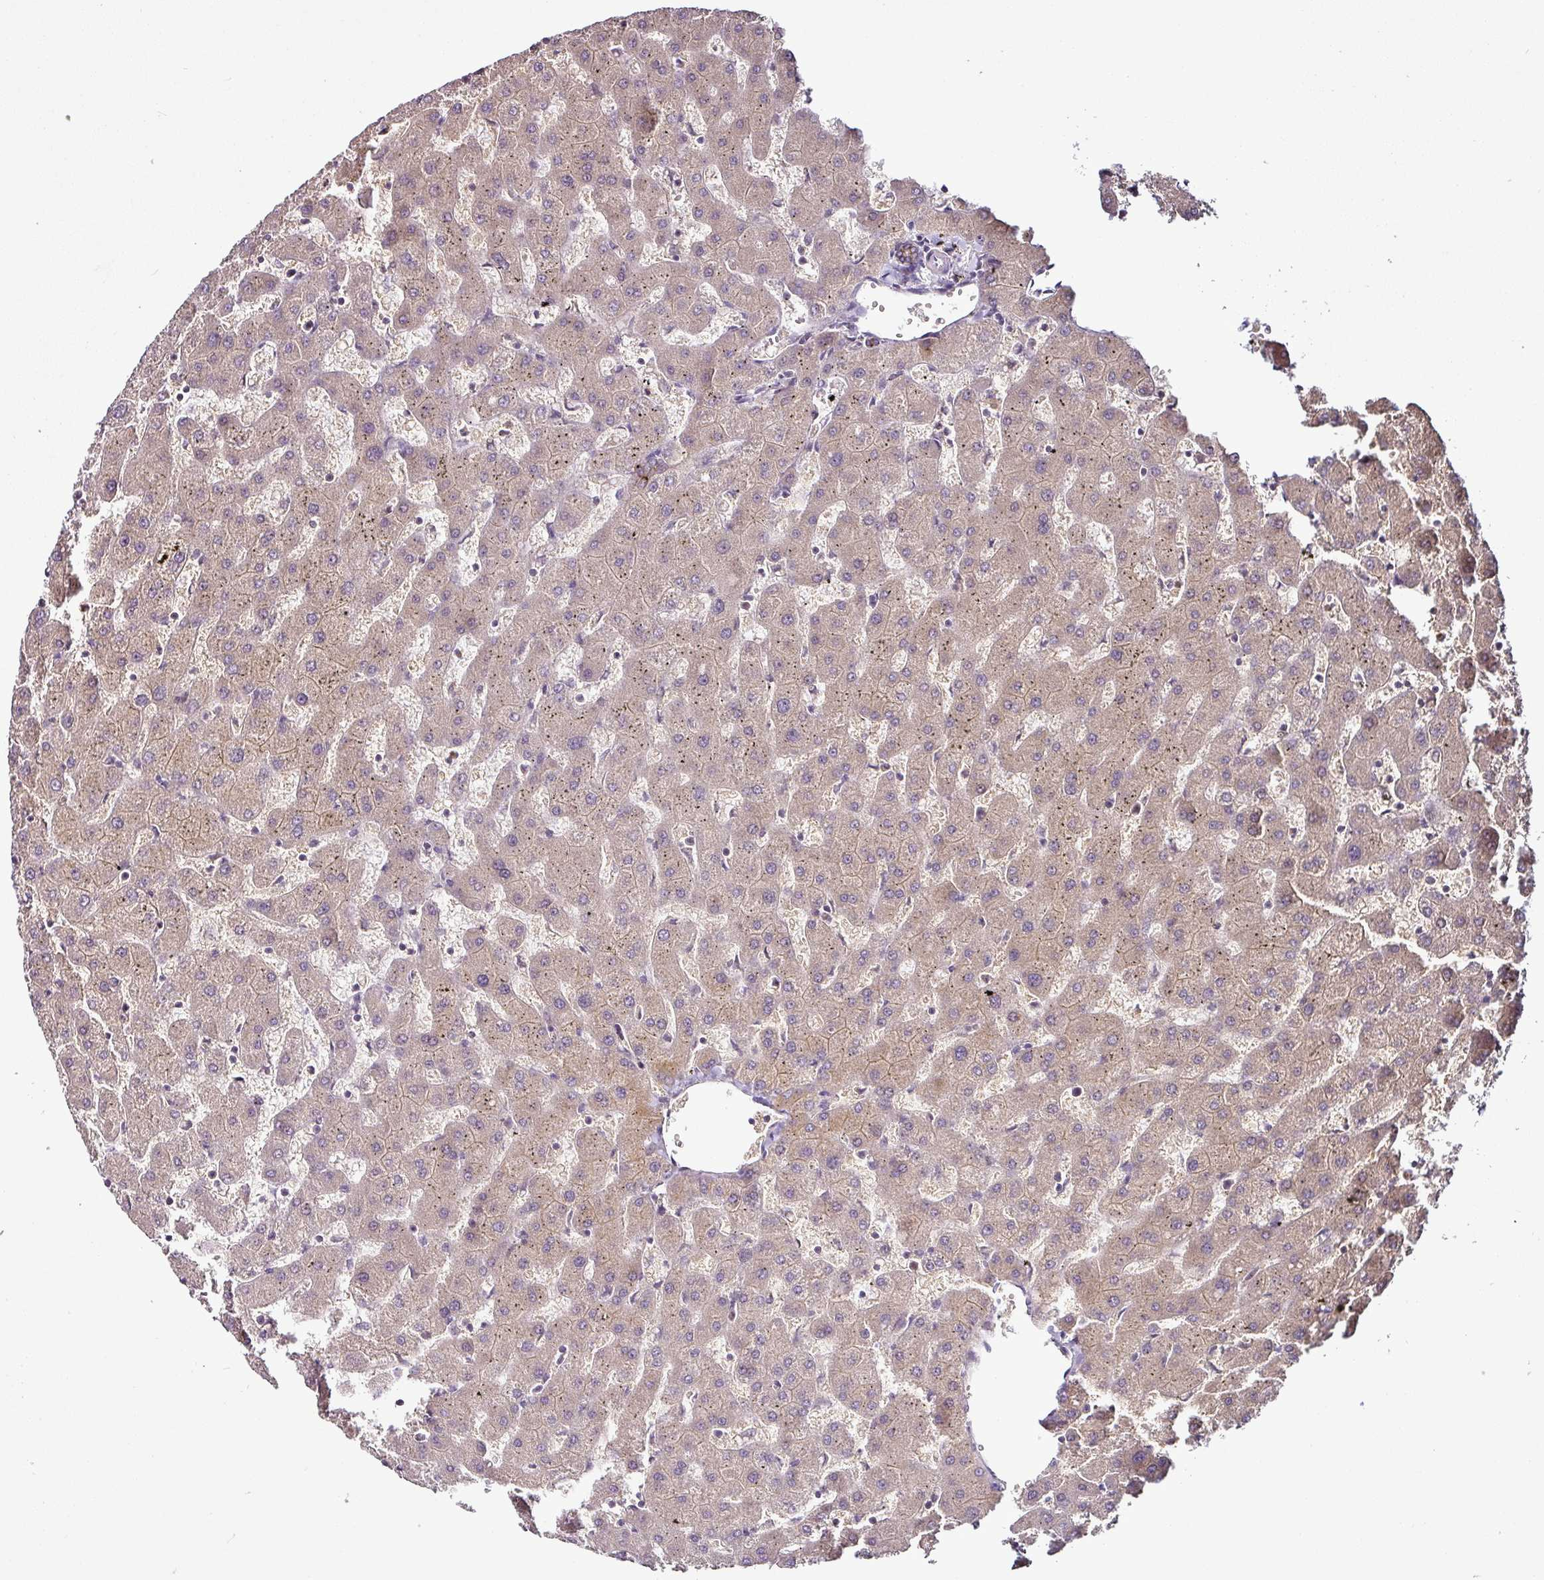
{"staining": {"intensity": "moderate", "quantity": ">75%", "location": "cytoplasmic/membranous"}, "tissue": "liver", "cell_type": "Cholangiocytes", "image_type": "normal", "snomed": [{"axis": "morphology", "description": "Normal tissue, NOS"}, {"axis": "topography", "description": "Liver"}], "caption": "Liver stained with immunohistochemistry (IHC) exhibits moderate cytoplasmic/membranous expression in approximately >75% of cholangiocytes.", "gene": "DCAF13", "patient": {"sex": "female", "age": 63}}